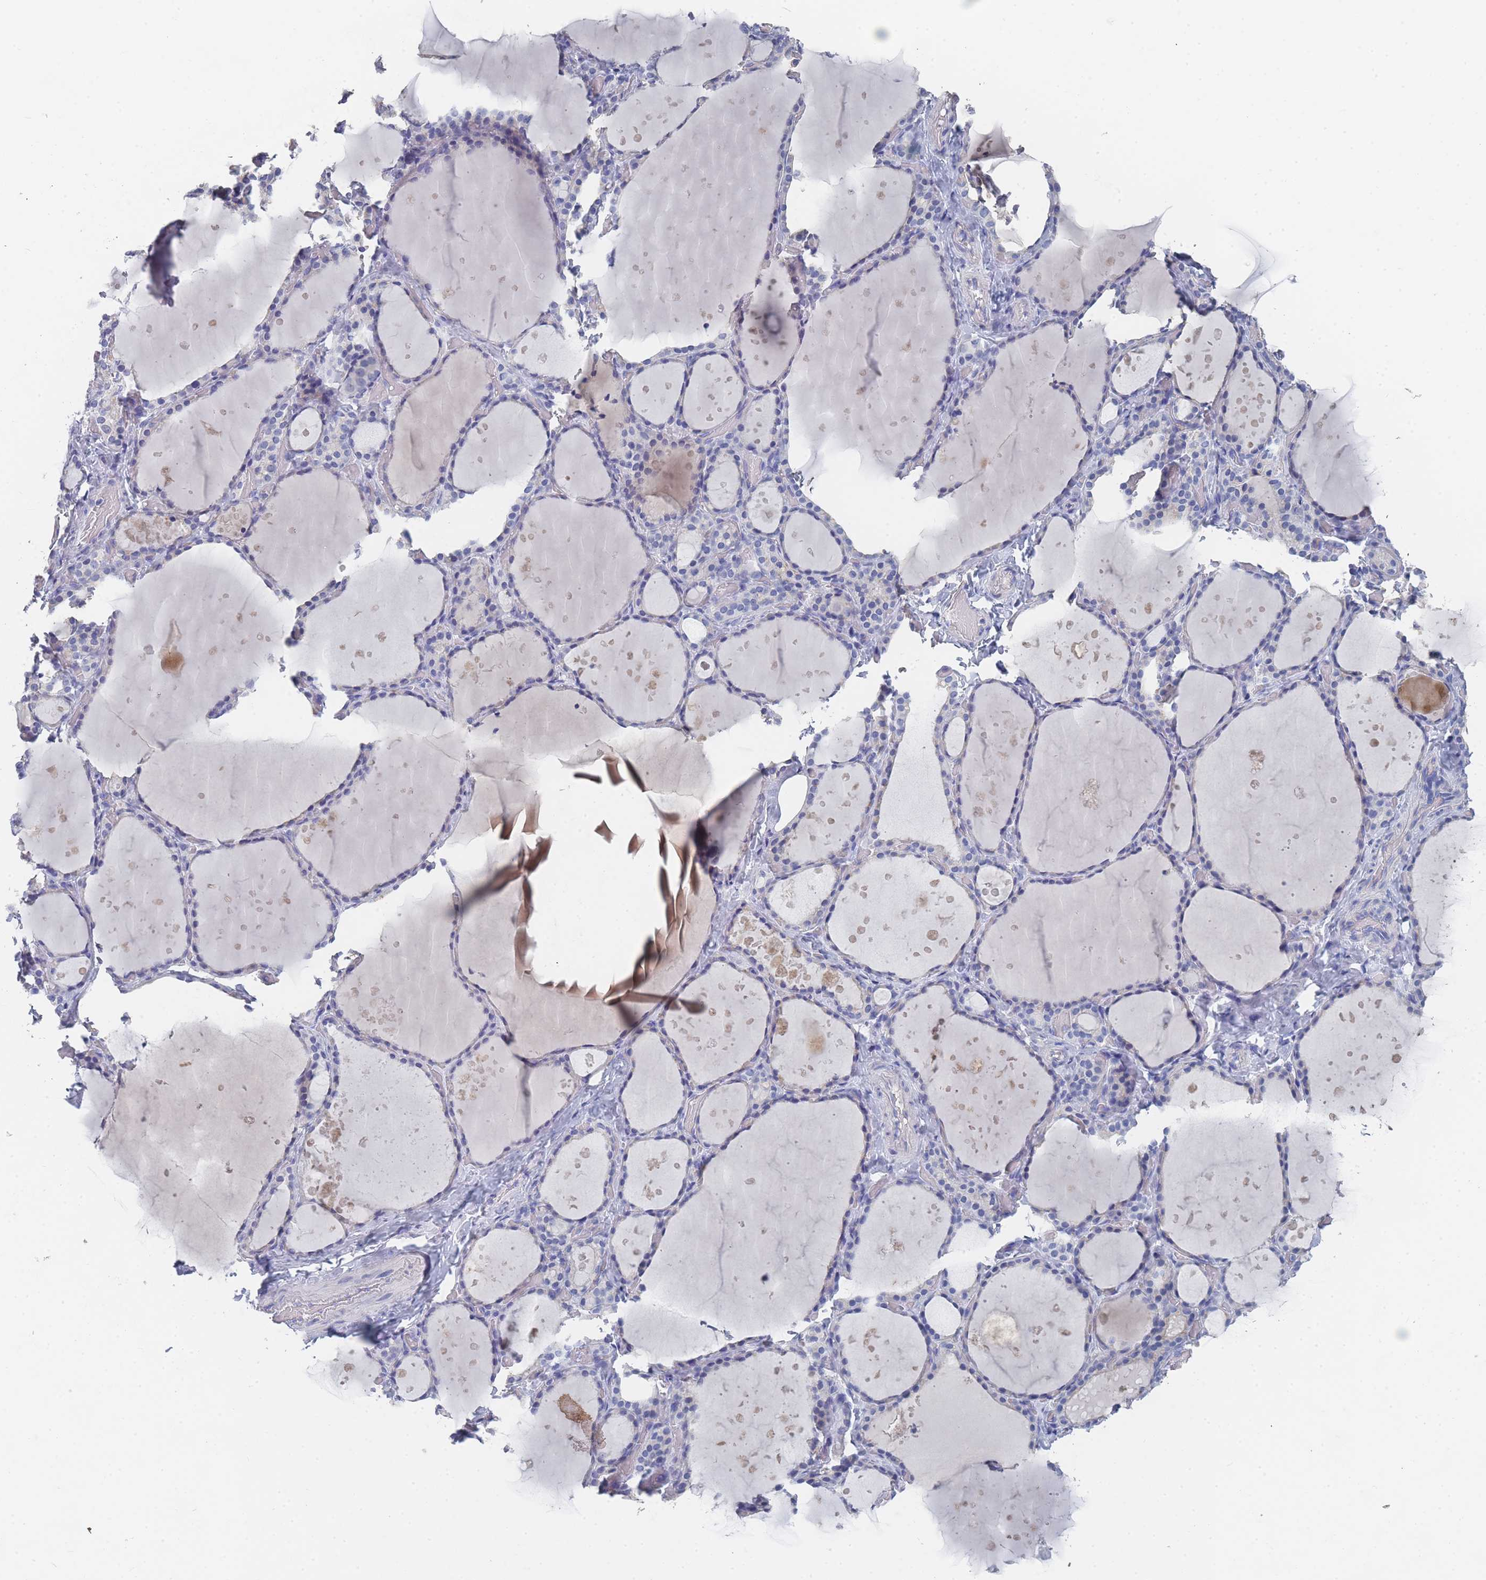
{"staining": {"intensity": "negative", "quantity": "none", "location": "none"}, "tissue": "thyroid gland", "cell_type": "Glandular cells", "image_type": "normal", "snomed": [{"axis": "morphology", "description": "Normal tissue, NOS"}, {"axis": "topography", "description": "Thyroid gland"}], "caption": "A high-resolution histopathology image shows IHC staining of normal thyroid gland, which shows no significant positivity in glandular cells. (Brightfield microscopy of DAB immunohistochemistry at high magnification).", "gene": "ACAD11", "patient": {"sex": "female", "age": 44}}